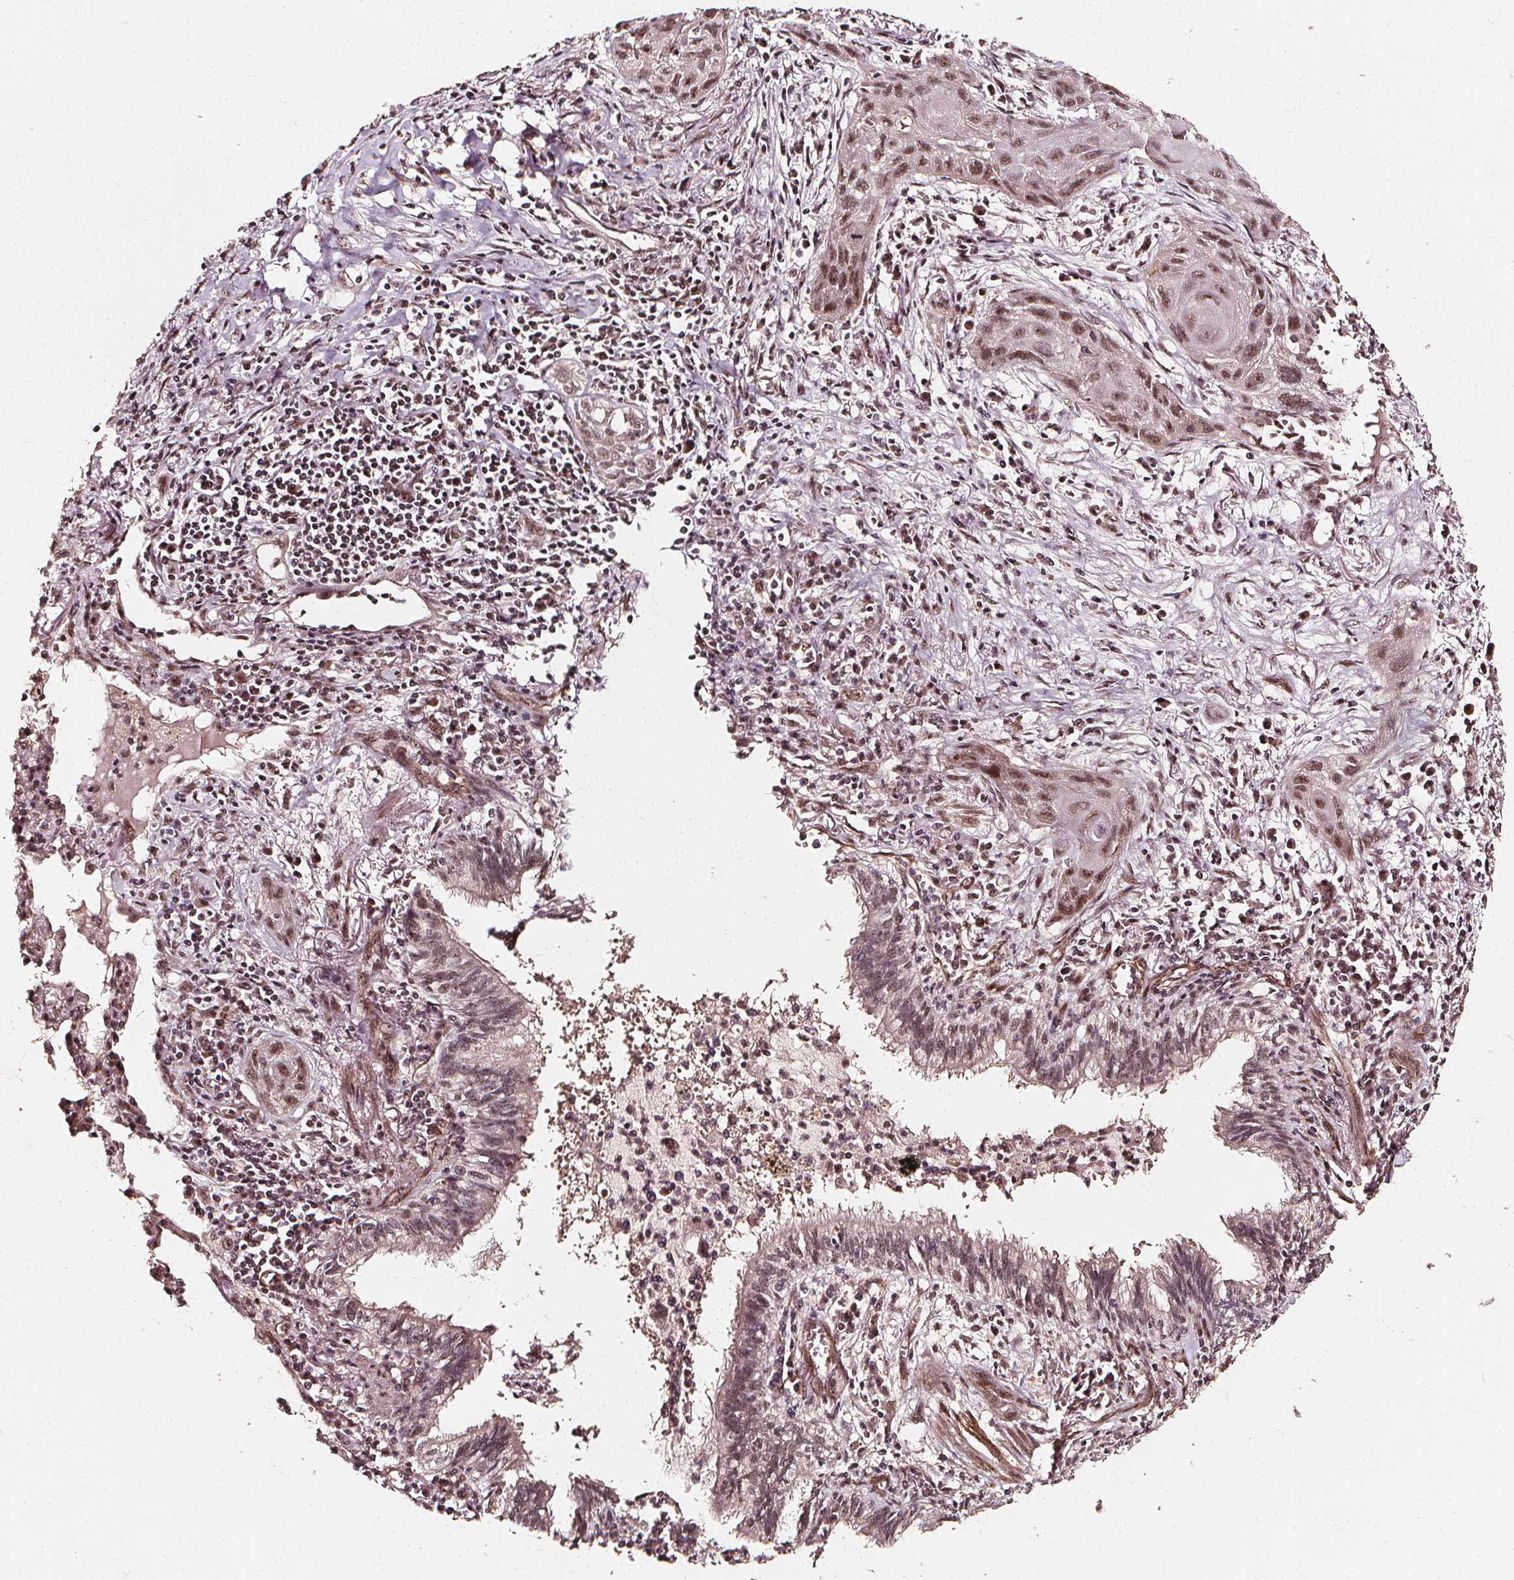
{"staining": {"intensity": "moderate", "quantity": ">75%", "location": "nuclear"}, "tissue": "lung cancer", "cell_type": "Tumor cells", "image_type": "cancer", "snomed": [{"axis": "morphology", "description": "Squamous cell carcinoma, NOS"}, {"axis": "topography", "description": "Lung"}], "caption": "The micrograph shows immunohistochemical staining of lung cancer. There is moderate nuclear expression is appreciated in about >75% of tumor cells.", "gene": "EXOSC9", "patient": {"sex": "male", "age": 79}}